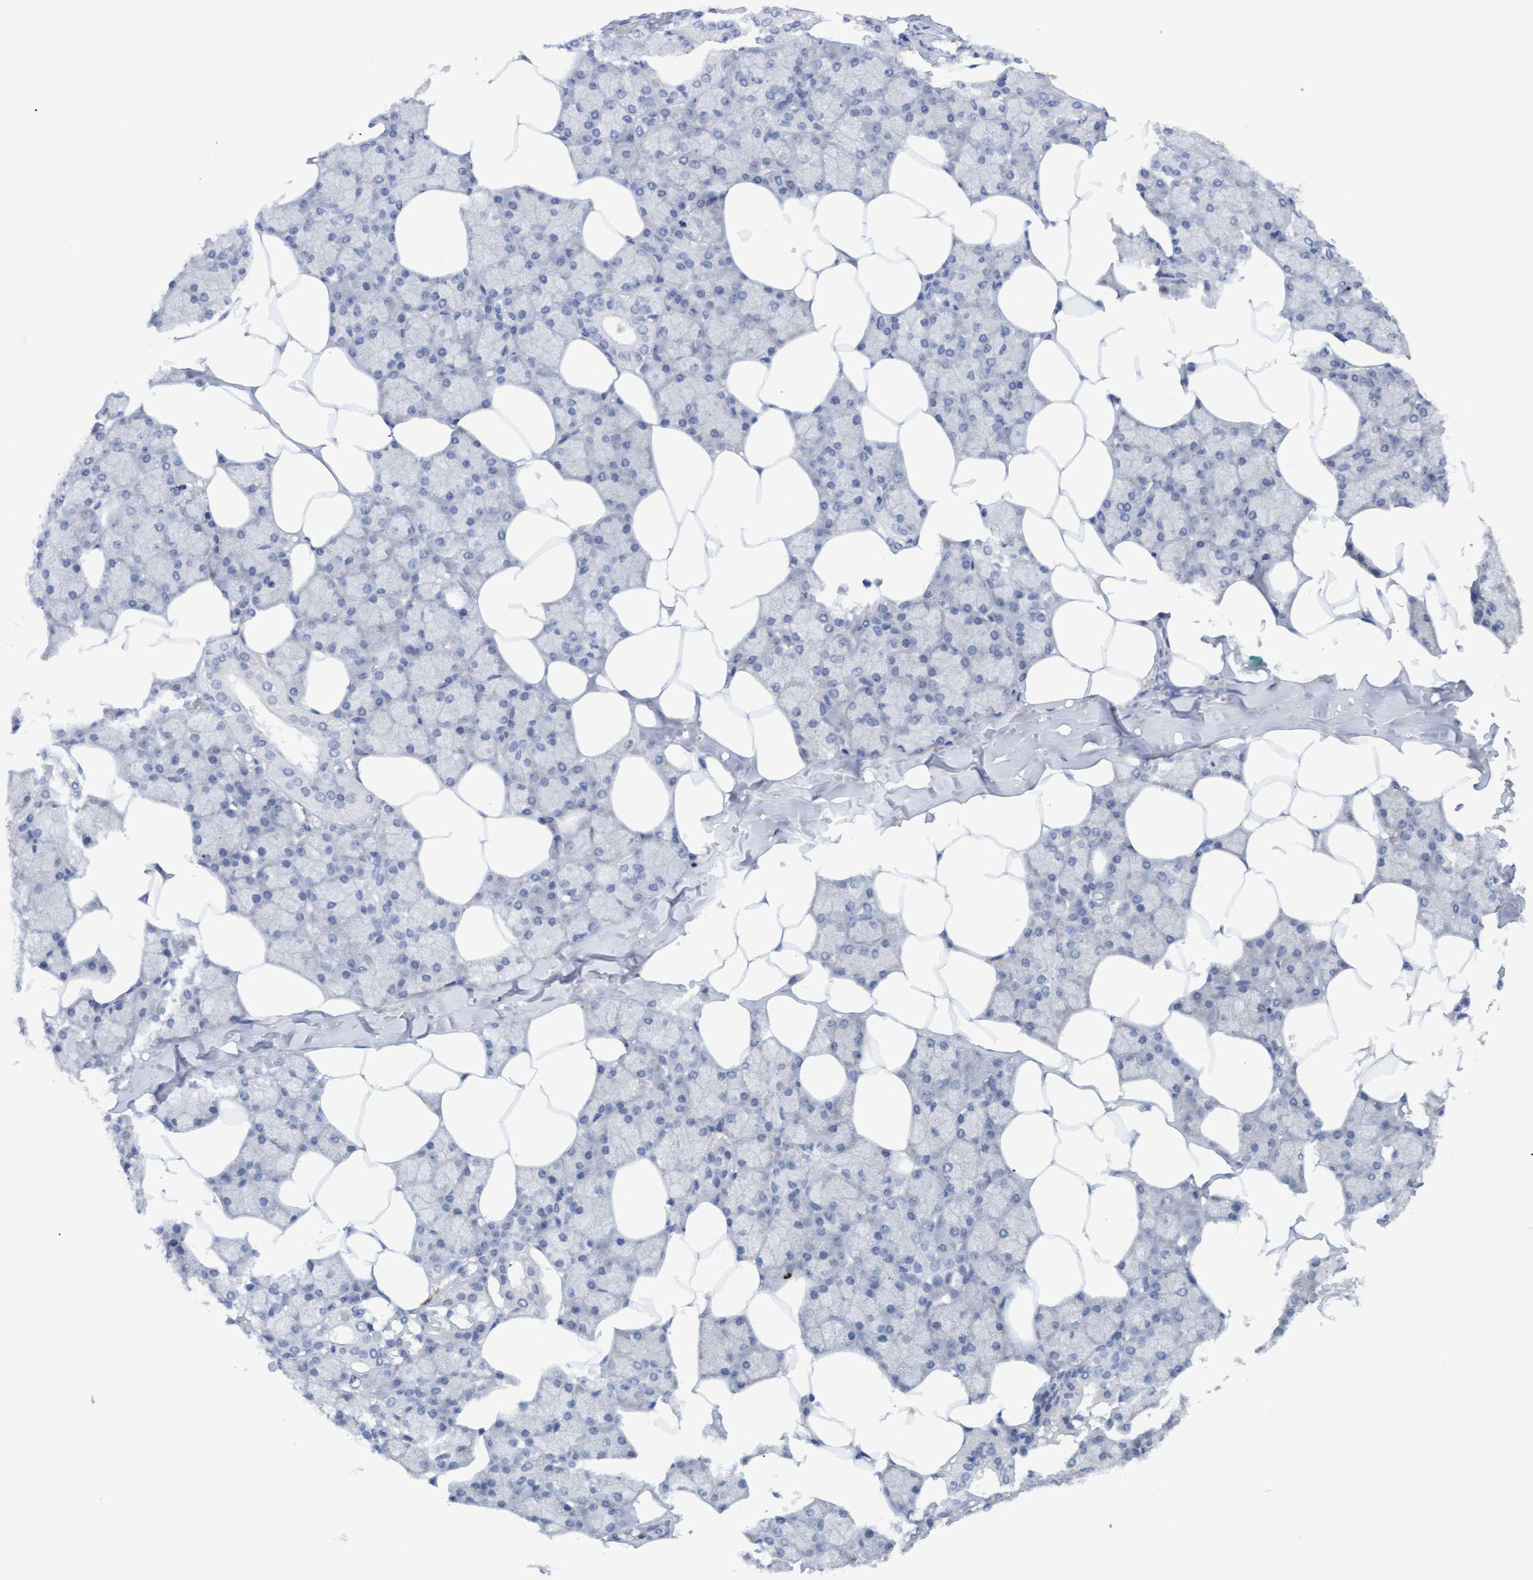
{"staining": {"intensity": "negative", "quantity": "none", "location": "none"}, "tissue": "salivary gland", "cell_type": "Glandular cells", "image_type": "normal", "snomed": [{"axis": "morphology", "description": "Normal tissue, NOS"}, {"axis": "topography", "description": "Salivary gland"}], "caption": "The image displays no significant staining in glandular cells of salivary gland. Nuclei are stained in blue.", "gene": "STXBP1", "patient": {"sex": "male", "age": 62}}